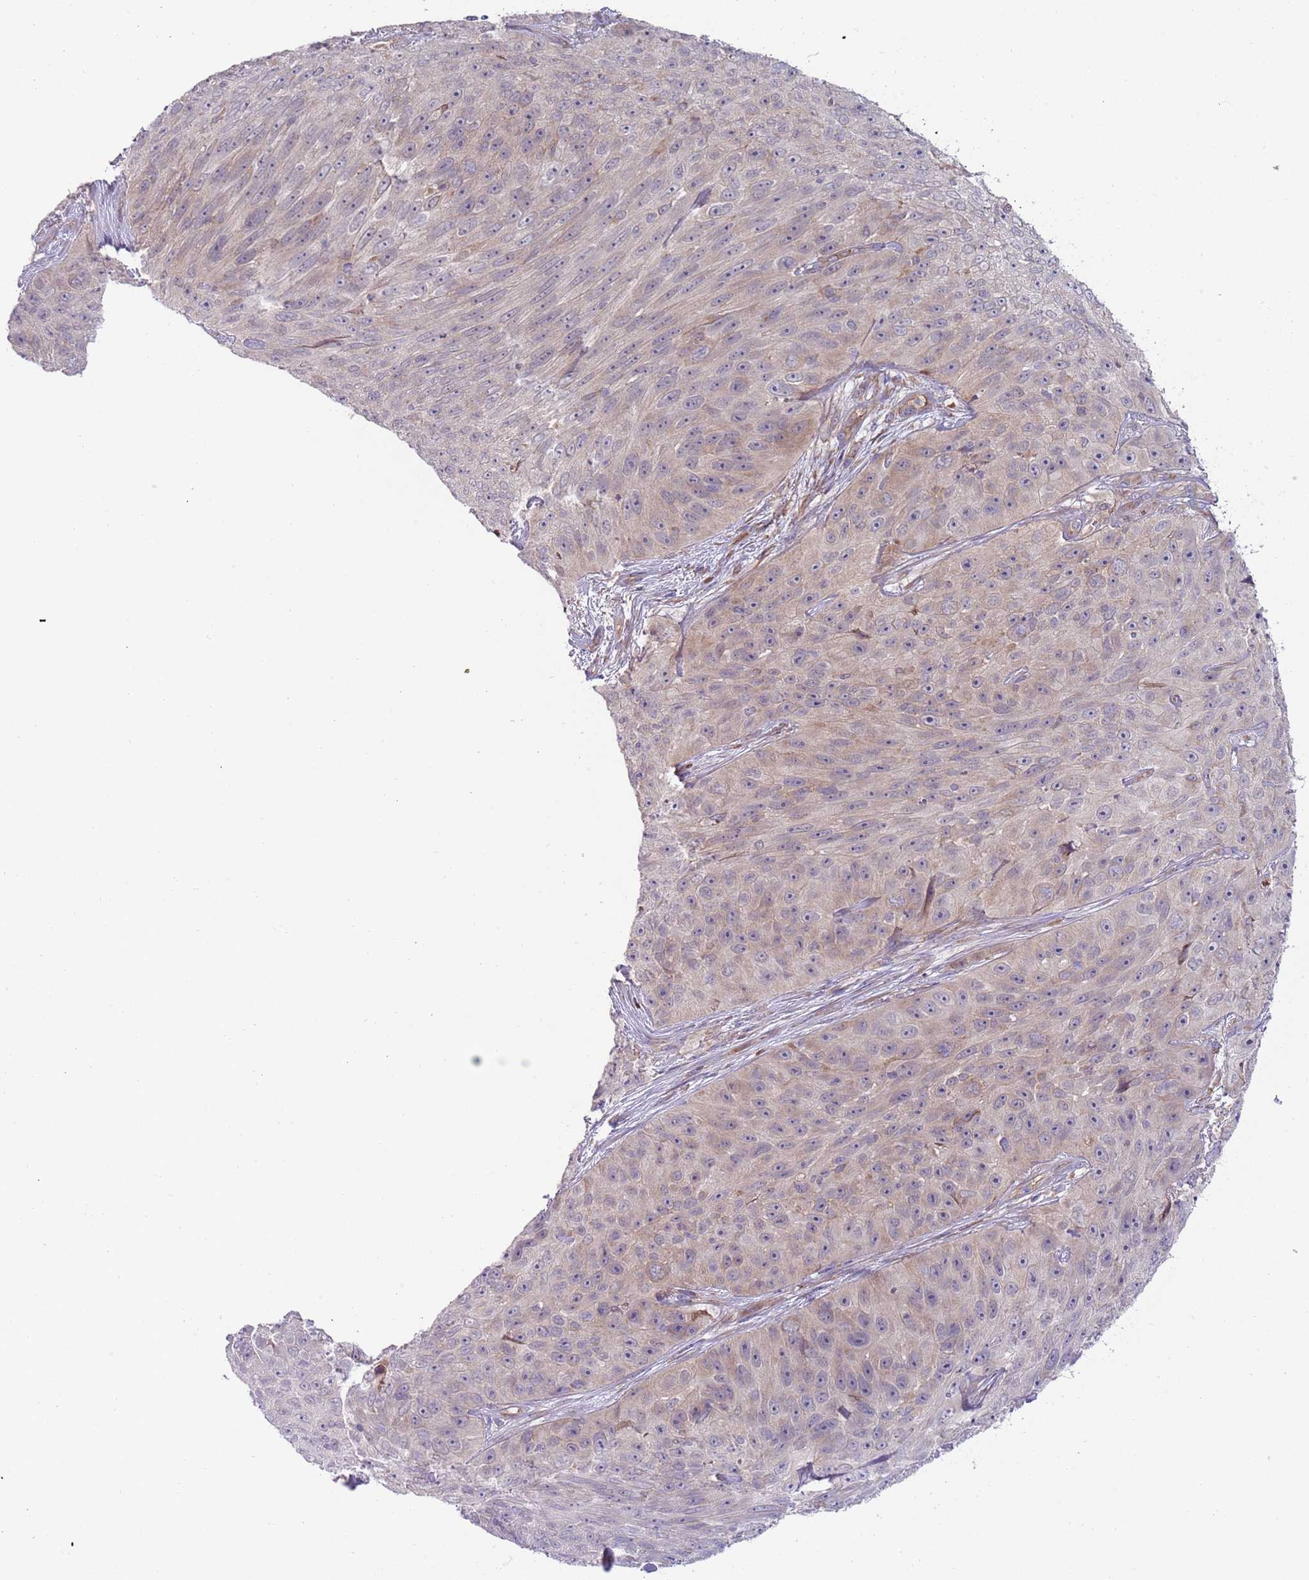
{"staining": {"intensity": "weak", "quantity": "<25%", "location": "cytoplasmic/membranous"}, "tissue": "skin cancer", "cell_type": "Tumor cells", "image_type": "cancer", "snomed": [{"axis": "morphology", "description": "Squamous cell carcinoma, NOS"}, {"axis": "topography", "description": "Skin"}], "caption": "Photomicrograph shows no significant protein staining in tumor cells of skin cancer (squamous cell carcinoma).", "gene": "VWCE", "patient": {"sex": "female", "age": 87}}